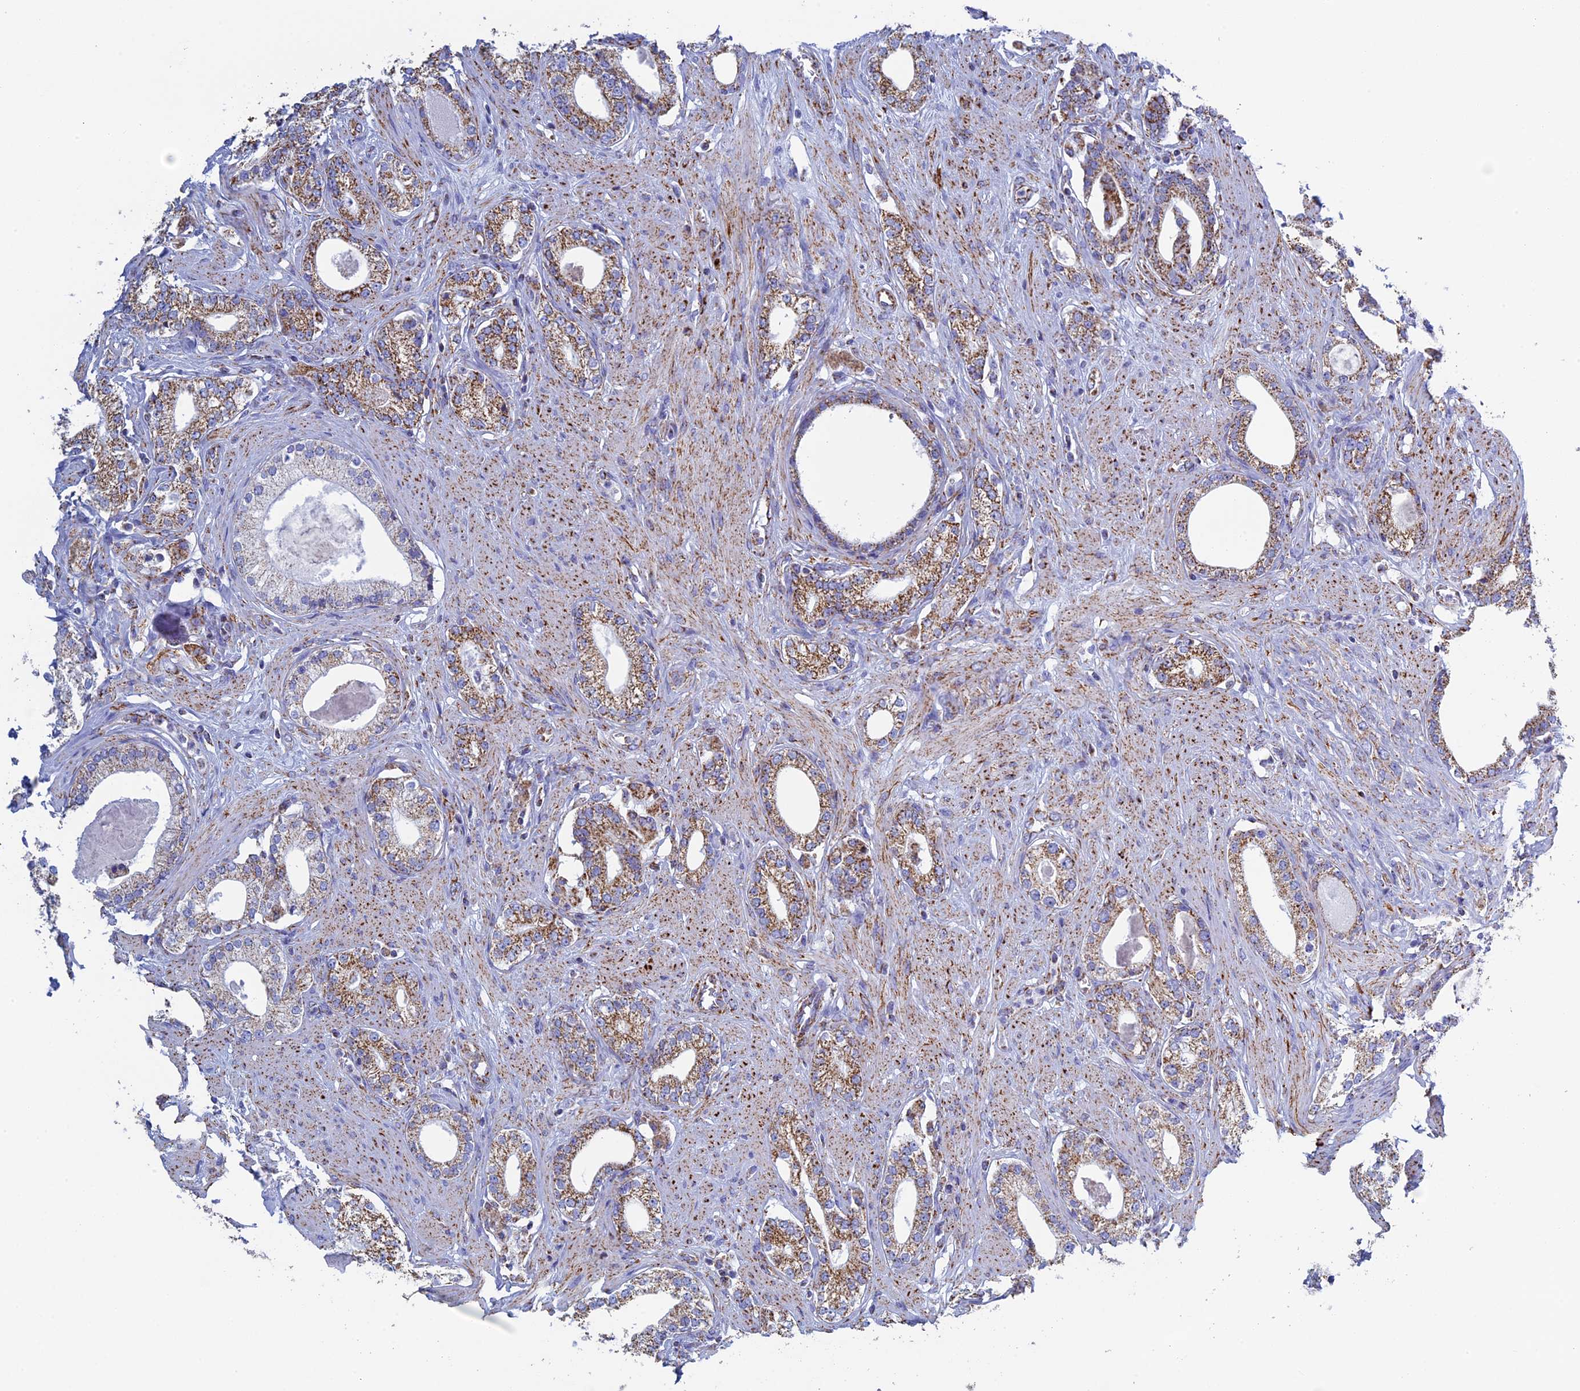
{"staining": {"intensity": "moderate", "quantity": ">75%", "location": "cytoplasmic/membranous"}, "tissue": "prostate cancer", "cell_type": "Tumor cells", "image_type": "cancer", "snomed": [{"axis": "morphology", "description": "Adenocarcinoma, High grade"}, {"axis": "topography", "description": "Prostate"}], "caption": "This image displays prostate adenocarcinoma (high-grade) stained with IHC to label a protein in brown. The cytoplasmic/membranous of tumor cells show moderate positivity for the protein. Nuclei are counter-stained blue.", "gene": "UQCRFS1", "patient": {"sex": "male", "age": 63}}